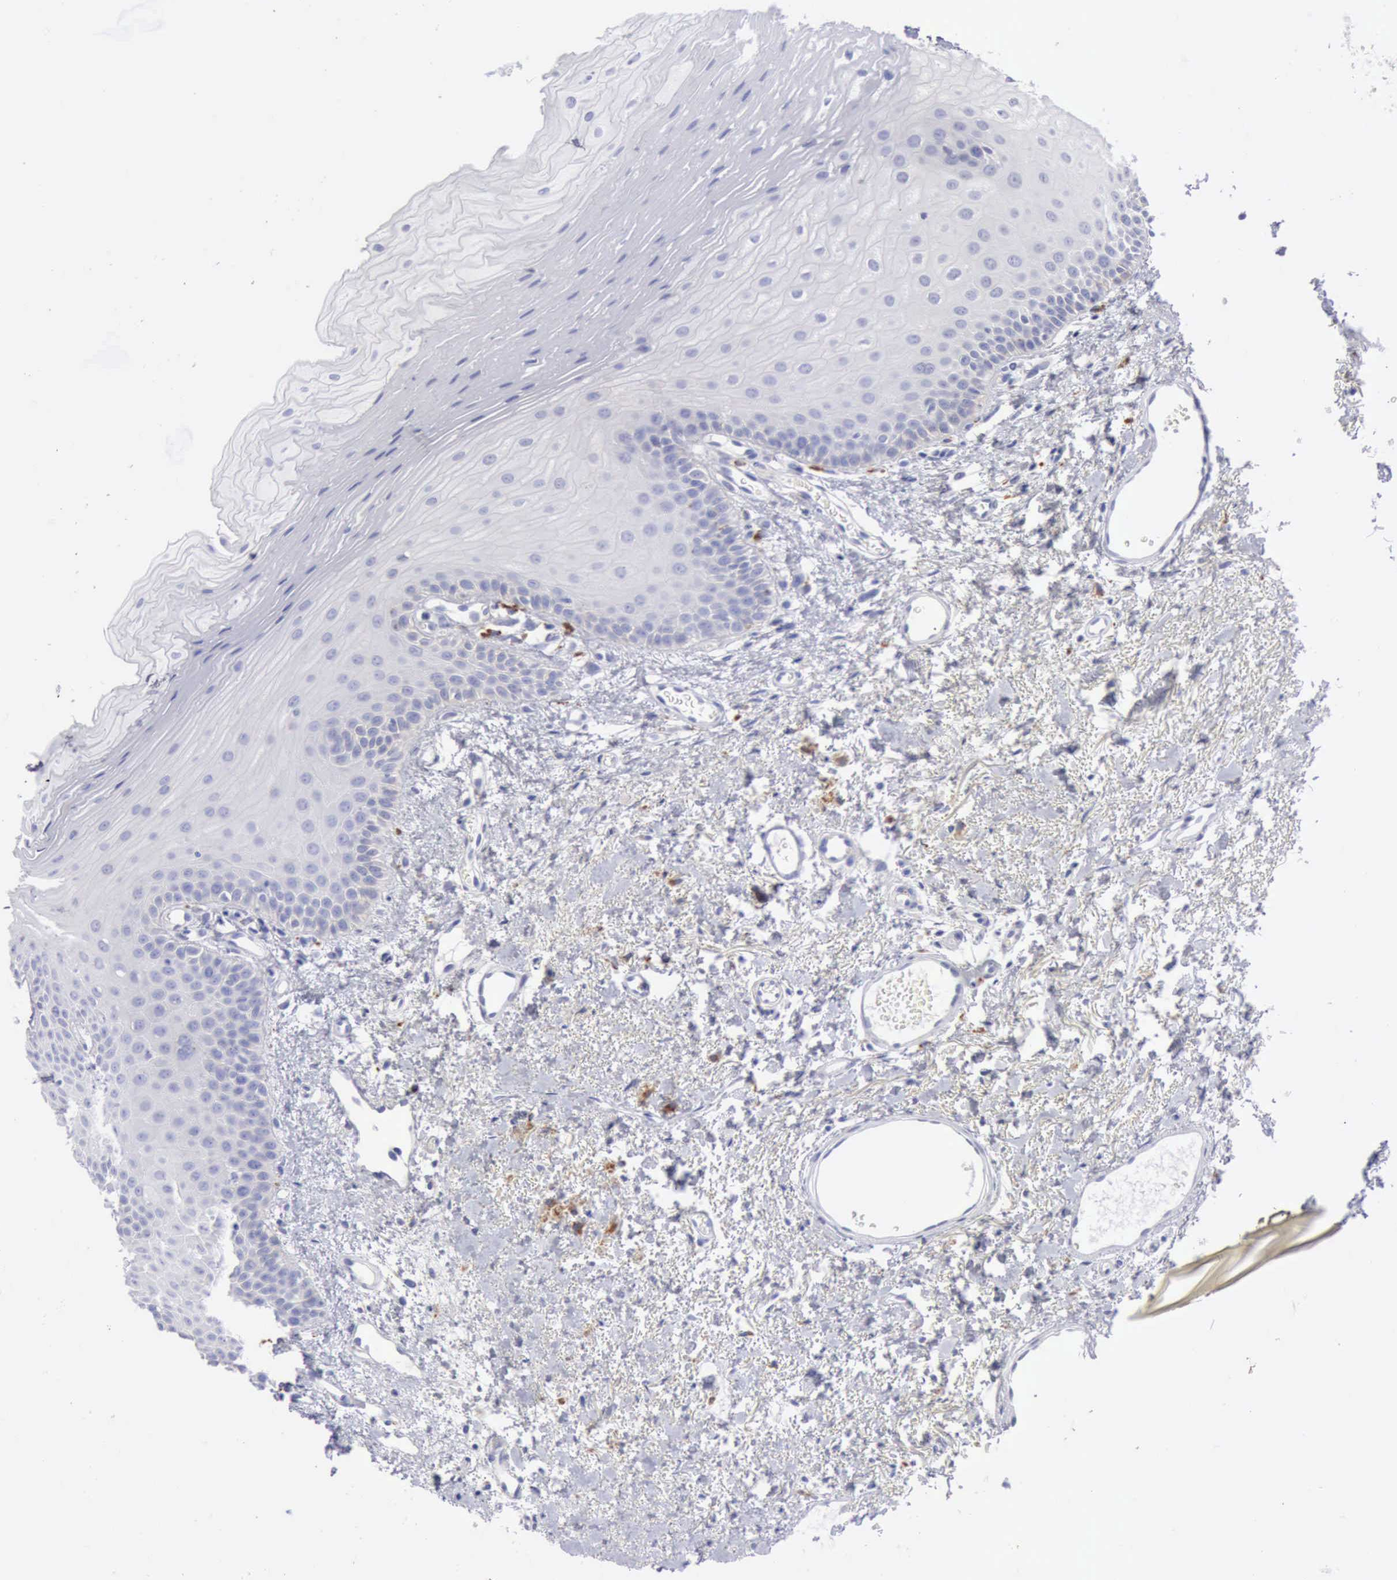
{"staining": {"intensity": "negative", "quantity": "none", "location": "none"}, "tissue": "oral mucosa", "cell_type": "Squamous epithelial cells", "image_type": "normal", "snomed": [{"axis": "morphology", "description": "Normal tissue, NOS"}, {"axis": "topography", "description": "Oral tissue"}], "caption": "Immunohistochemistry of benign human oral mucosa shows no expression in squamous epithelial cells.", "gene": "CTSS", "patient": {"sex": "male", "age": 52}}